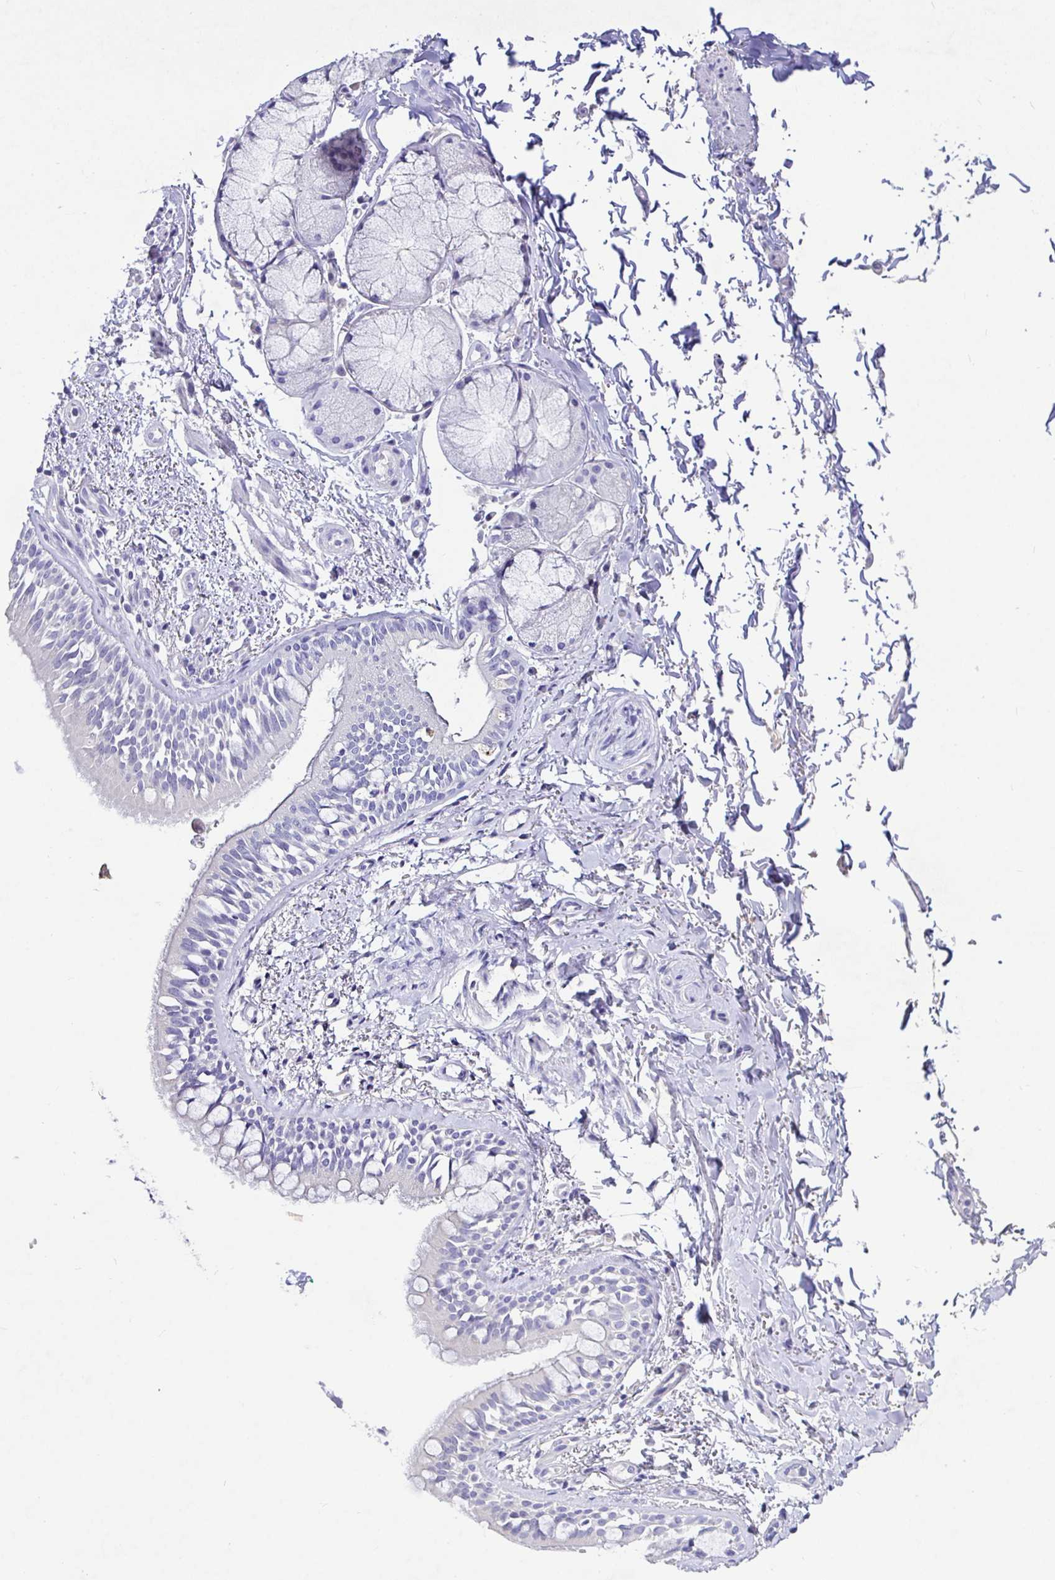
{"staining": {"intensity": "negative", "quantity": "none", "location": "none"}, "tissue": "bronchus", "cell_type": "Respiratory epithelial cells", "image_type": "normal", "snomed": [{"axis": "morphology", "description": "Normal tissue, NOS"}, {"axis": "topography", "description": "Lymph node"}, {"axis": "topography", "description": "Cartilage tissue"}, {"axis": "topography", "description": "Bronchus"}], "caption": "Respiratory epithelial cells are negative for protein expression in normal human bronchus. Nuclei are stained in blue.", "gene": "TPTE", "patient": {"sex": "female", "age": 70}}